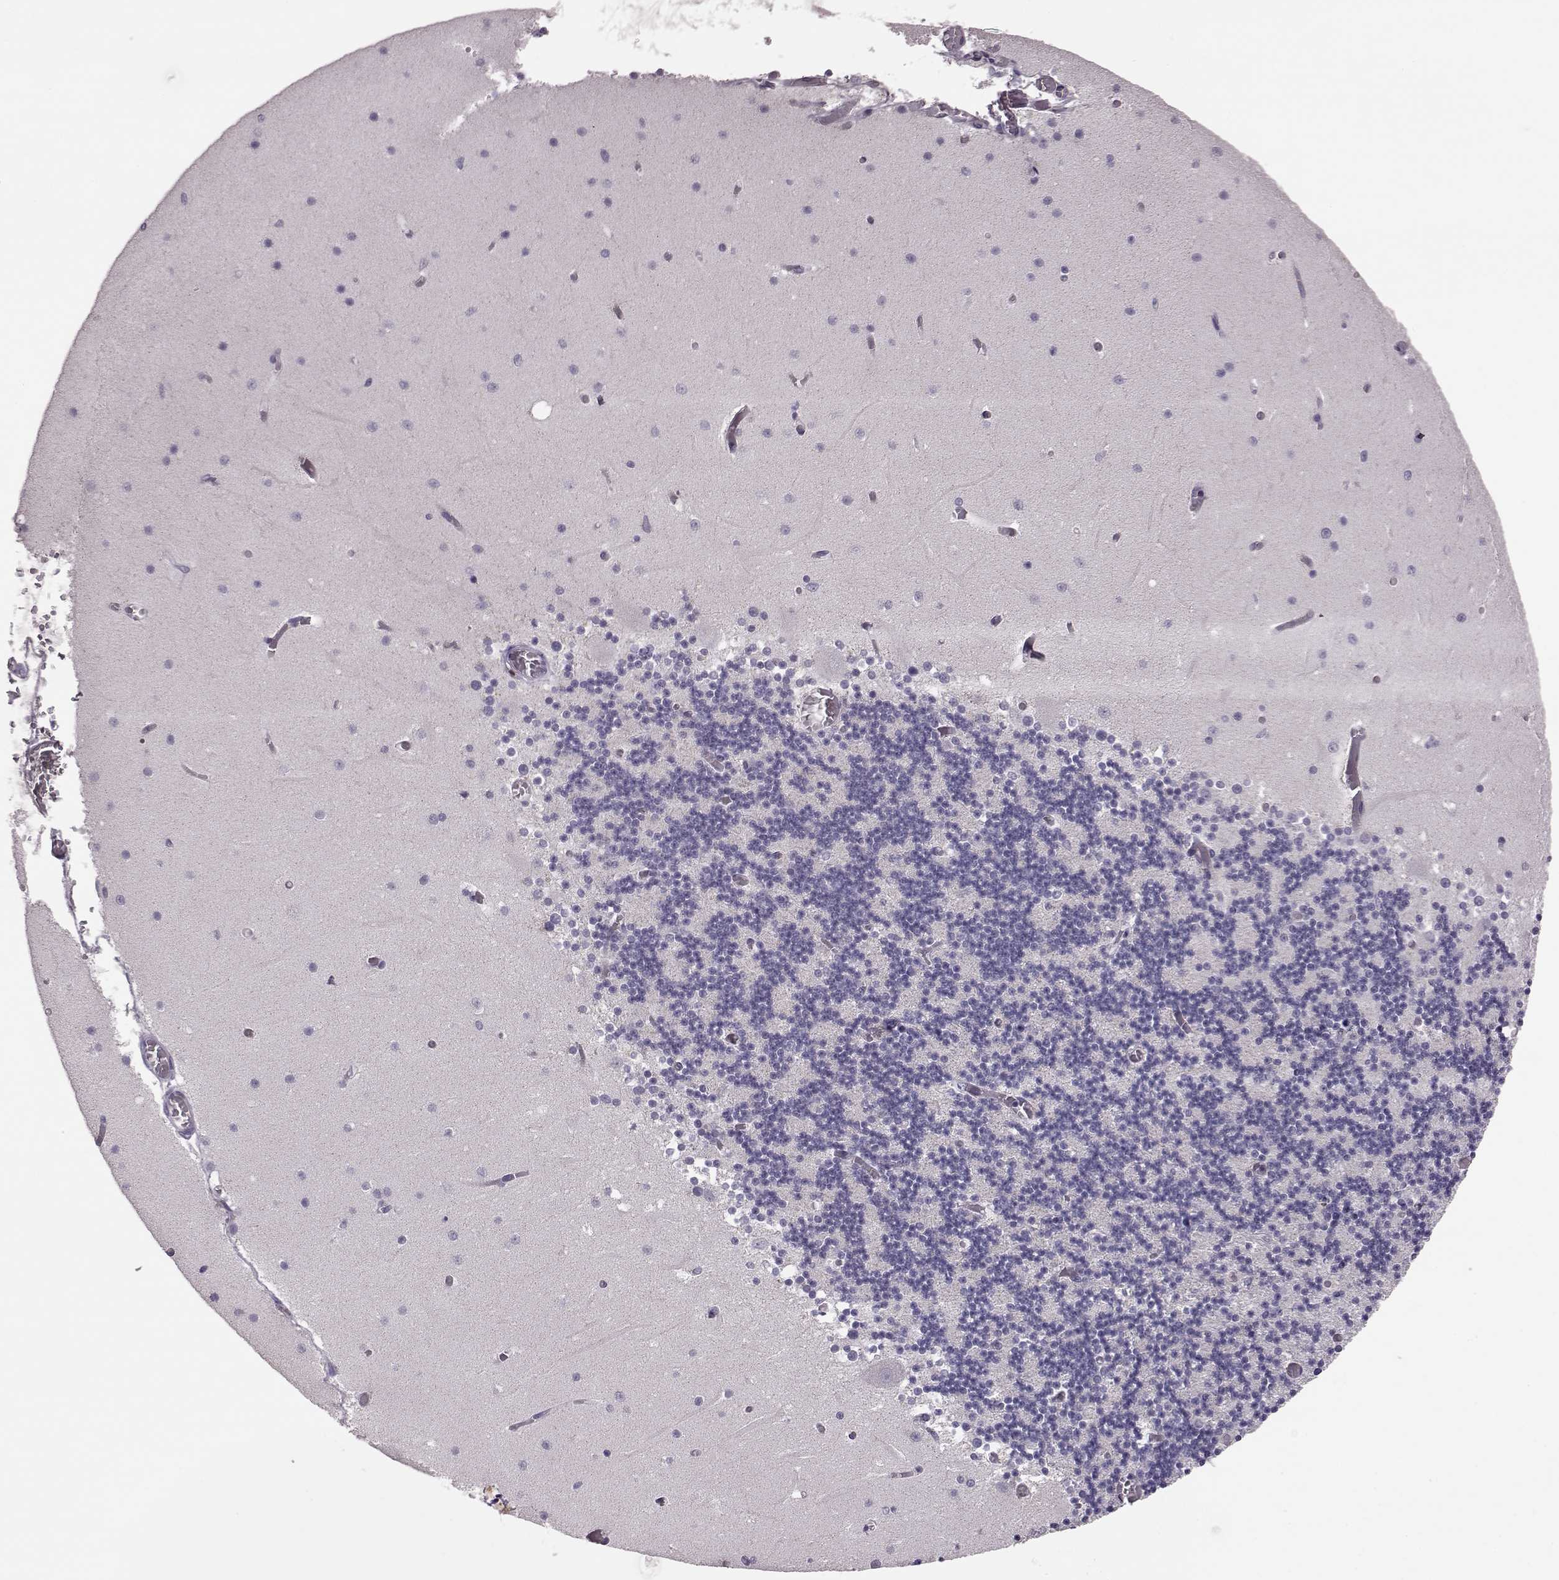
{"staining": {"intensity": "negative", "quantity": "none", "location": "none"}, "tissue": "cerebellum", "cell_type": "Cells in granular layer", "image_type": "normal", "snomed": [{"axis": "morphology", "description": "Normal tissue, NOS"}, {"axis": "topography", "description": "Cerebellum"}], "caption": "Cerebellum was stained to show a protein in brown. There is no significant positivity in cells in granular layer. (DAB immunohistochemistry visualized using brightfield microscopy, high magnification).", "gene": "RIMS2", "patient": {"sex": "female", "age": 28}}